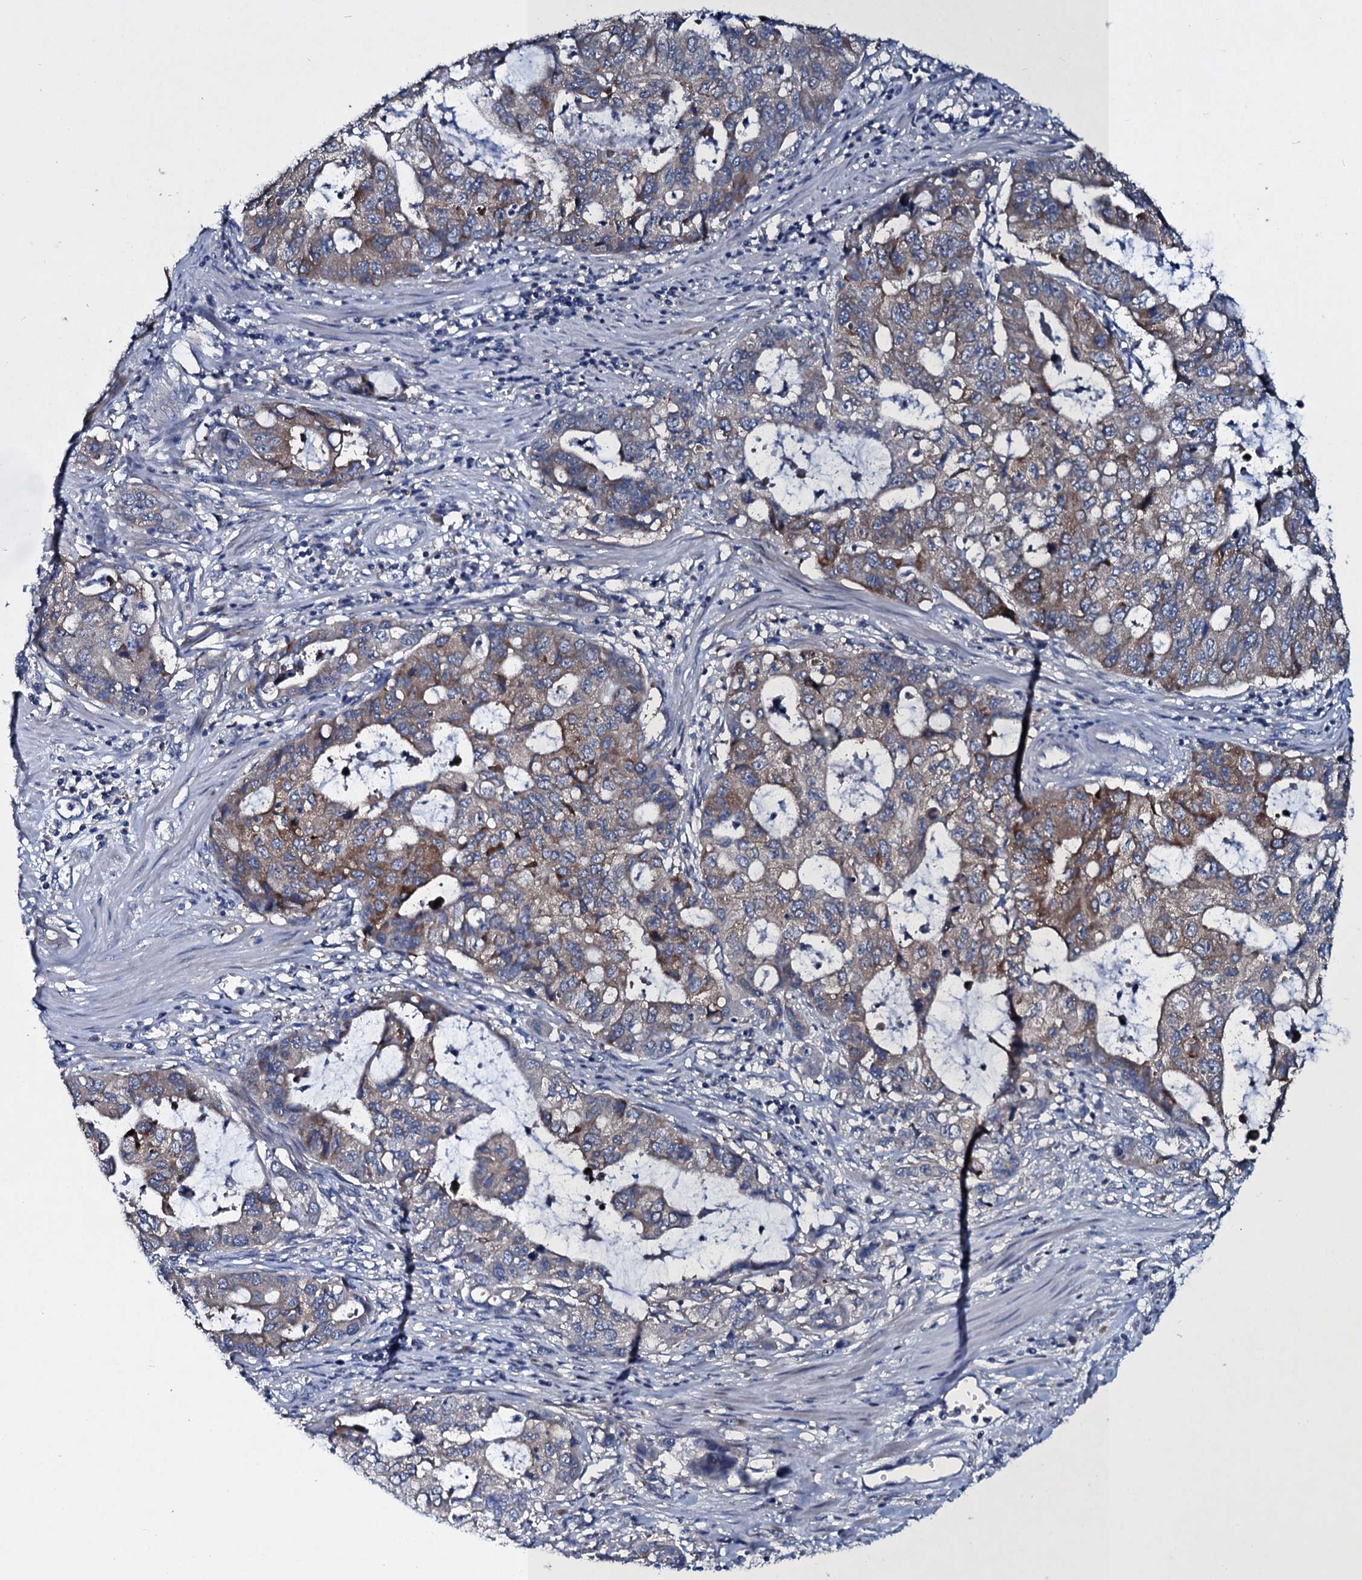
{"staining": {"intensity": "moderate", "quantity": "<25%", "location": "cytoplasmic/membranous"}, "tissue": "stomach cancer", "cell_type": "Tumor cells", "image_type": "cancer", "snomed": [{"axis": "morphology", "description": "Adenocarcinoma, NOS"}, {"axis": "topography", "description": "Stomach, upper"}], "caption": "Protein staining exhibits moderate cytoplasmic/membranous expression in about <25% of tumor cells in stomach cancer (adenocarcinoma).", "gene": "TPGS2", "patient": {"sex": "female", "age": 52}}